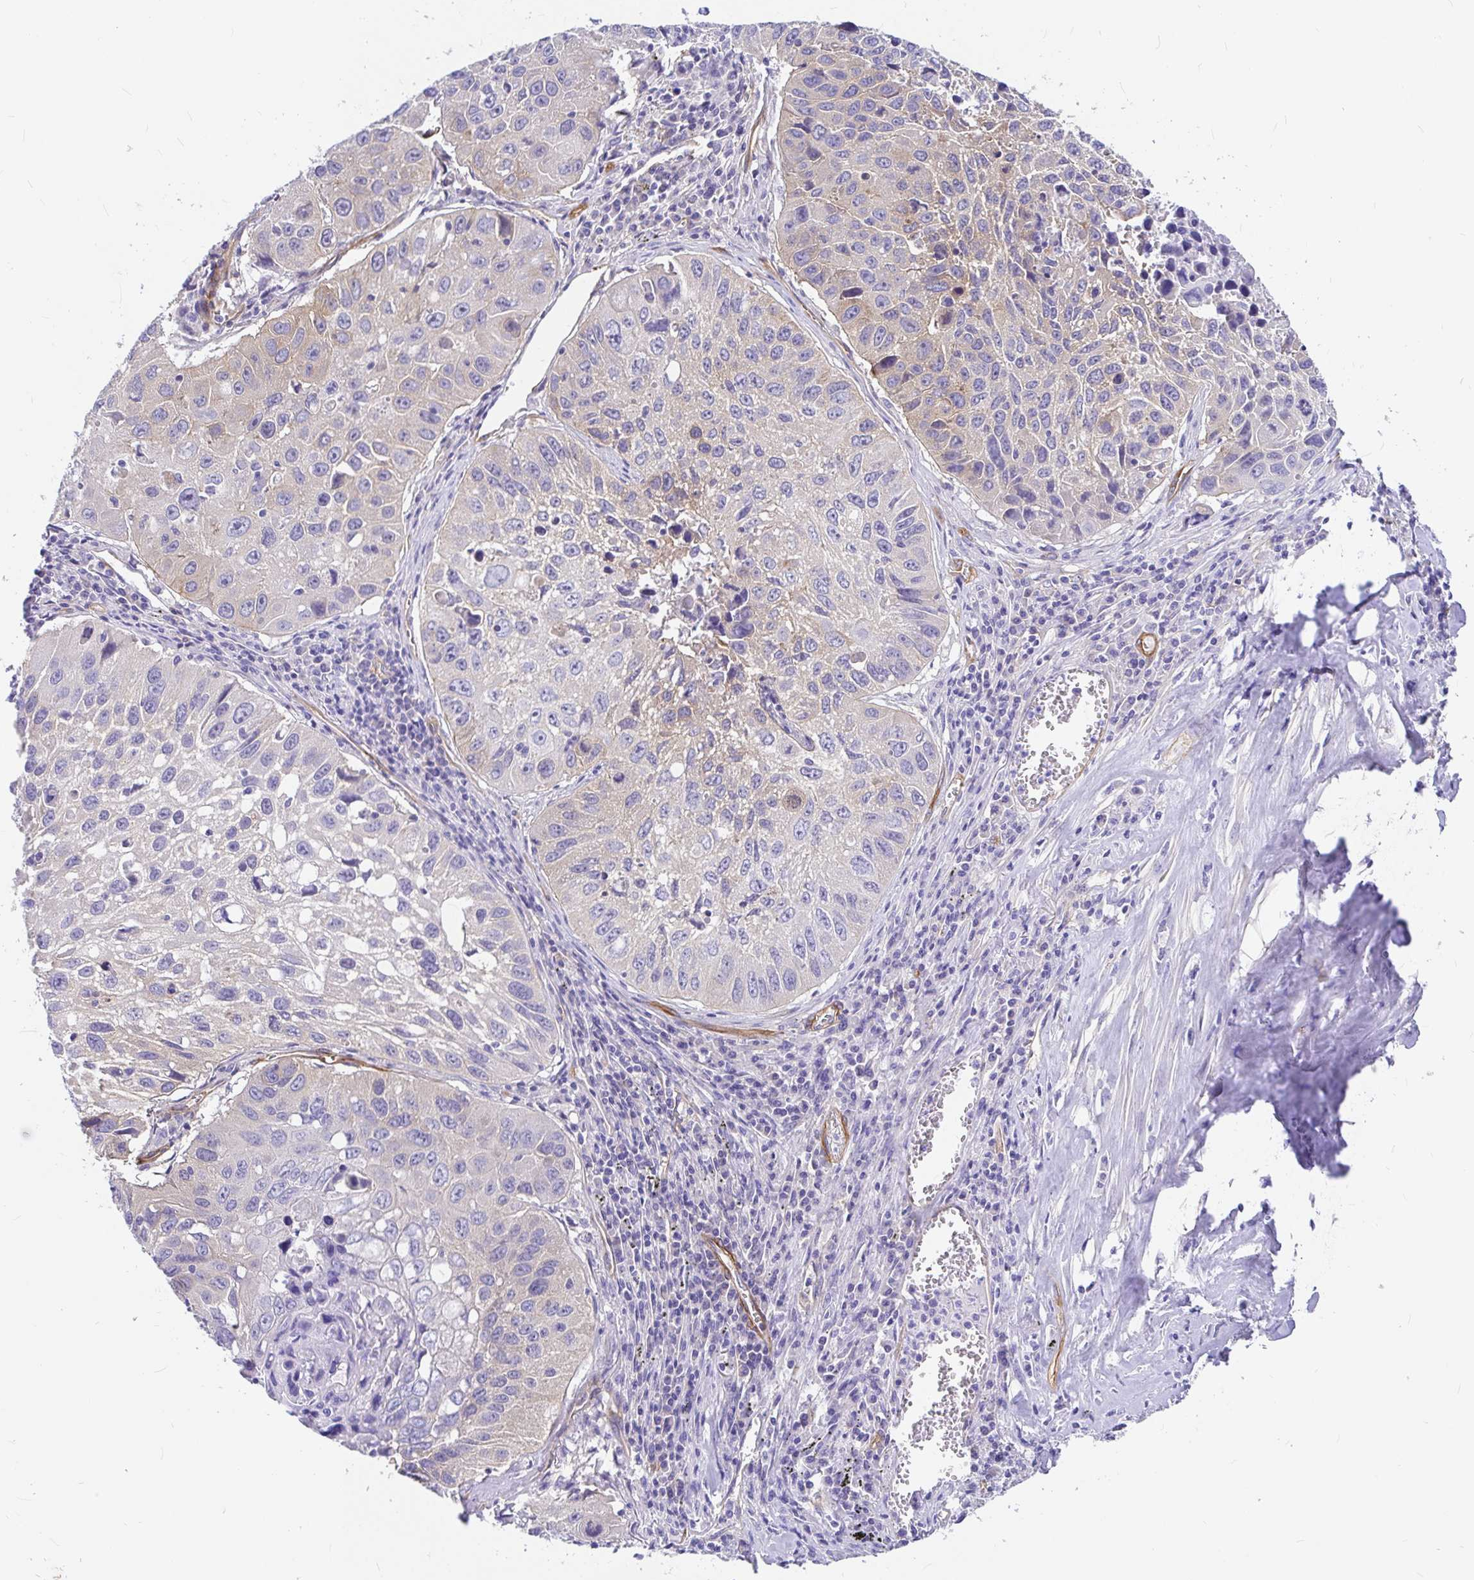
{"staining": {"intensity": "moderate", "quantity": "<25%", "location": "cytoplasmic/membranous"}, "tissue": "lung cancer", "cell_type": "Tumor cells", "image_type": "cancer", "snomed": [{"axis": "morphology", "description": "Squamous cell carcinoma, NOS"}, {"axis": "topography", "description": "Lung"}], "caption": "Protein expression analysis of lung cancer (squamous cell carcinoma) reveals moderate cytoplasmic/membranous expression in approximately <25% of tumor cells.", "gene": "MYO1B", "patient": {"sex": "female", "age": 61}}